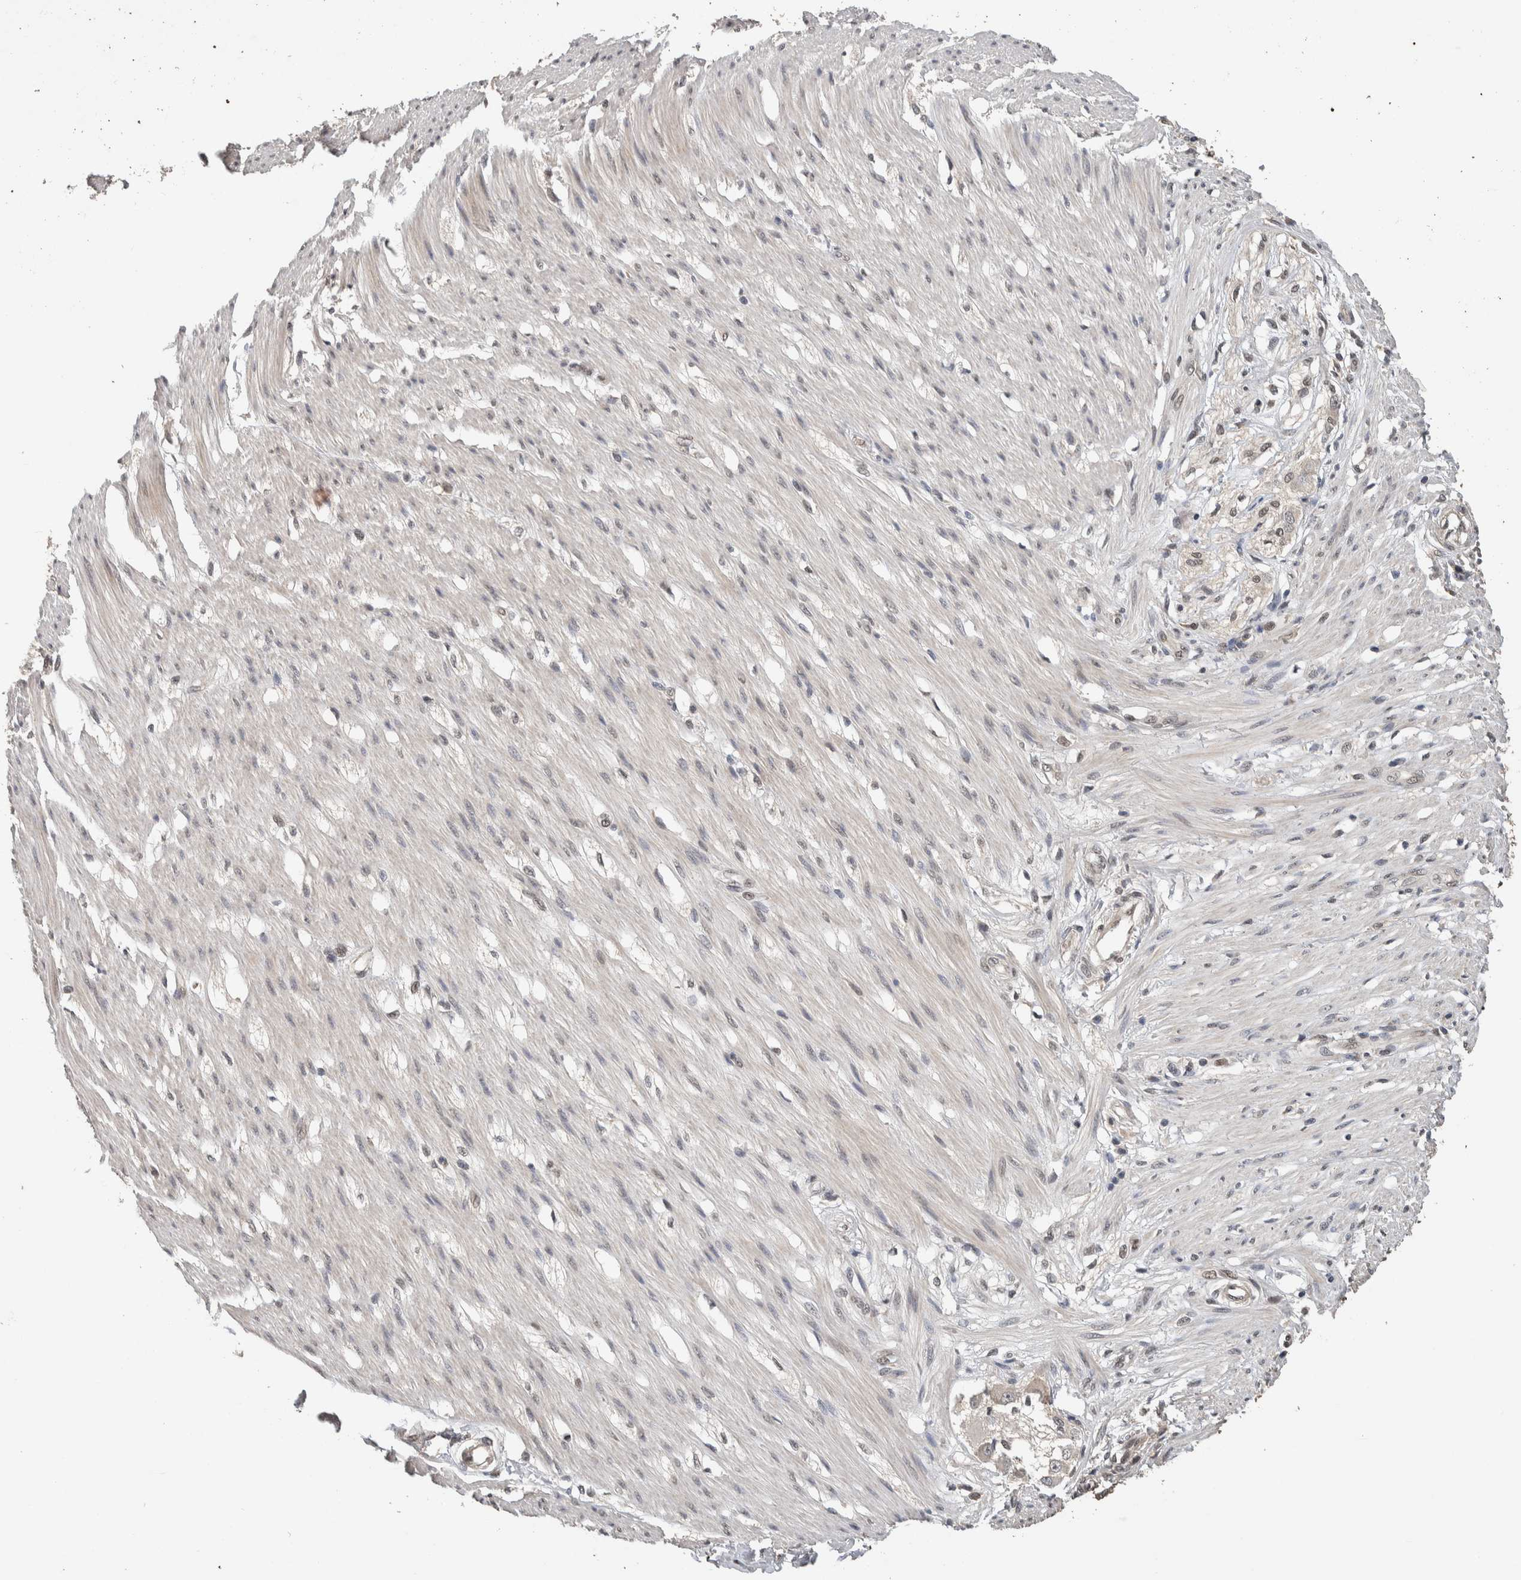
{"staining": {"intensity": "weak", "quantity": "<25%", "location": "cytoplasmic/membranous"}, "tissue": "smooth muscle", "cell_type": "Smooth muscle cells", "image_type": "normal", "snomed": [{"axis": "morphology", "description": "Normal tissue, NOS"}, {"axis": "morphology", "description": "Adenocarcinoma, NOS"}, {"axis": "topography", "description": "Smooth muscle"}, {"axis": "topography", "description": "Colon"}], "caption": "Smooth muscle cells are negative for brown protein staining in unremarkable smooth muscle. Brightfield microscopy of immunohistochemistry (IHC) stained with DAB (brown) and hematoxylin (blue), captured at high magnification.", "gene": "CYSRT1", "patient": {"sex": "male", "age": 14}}